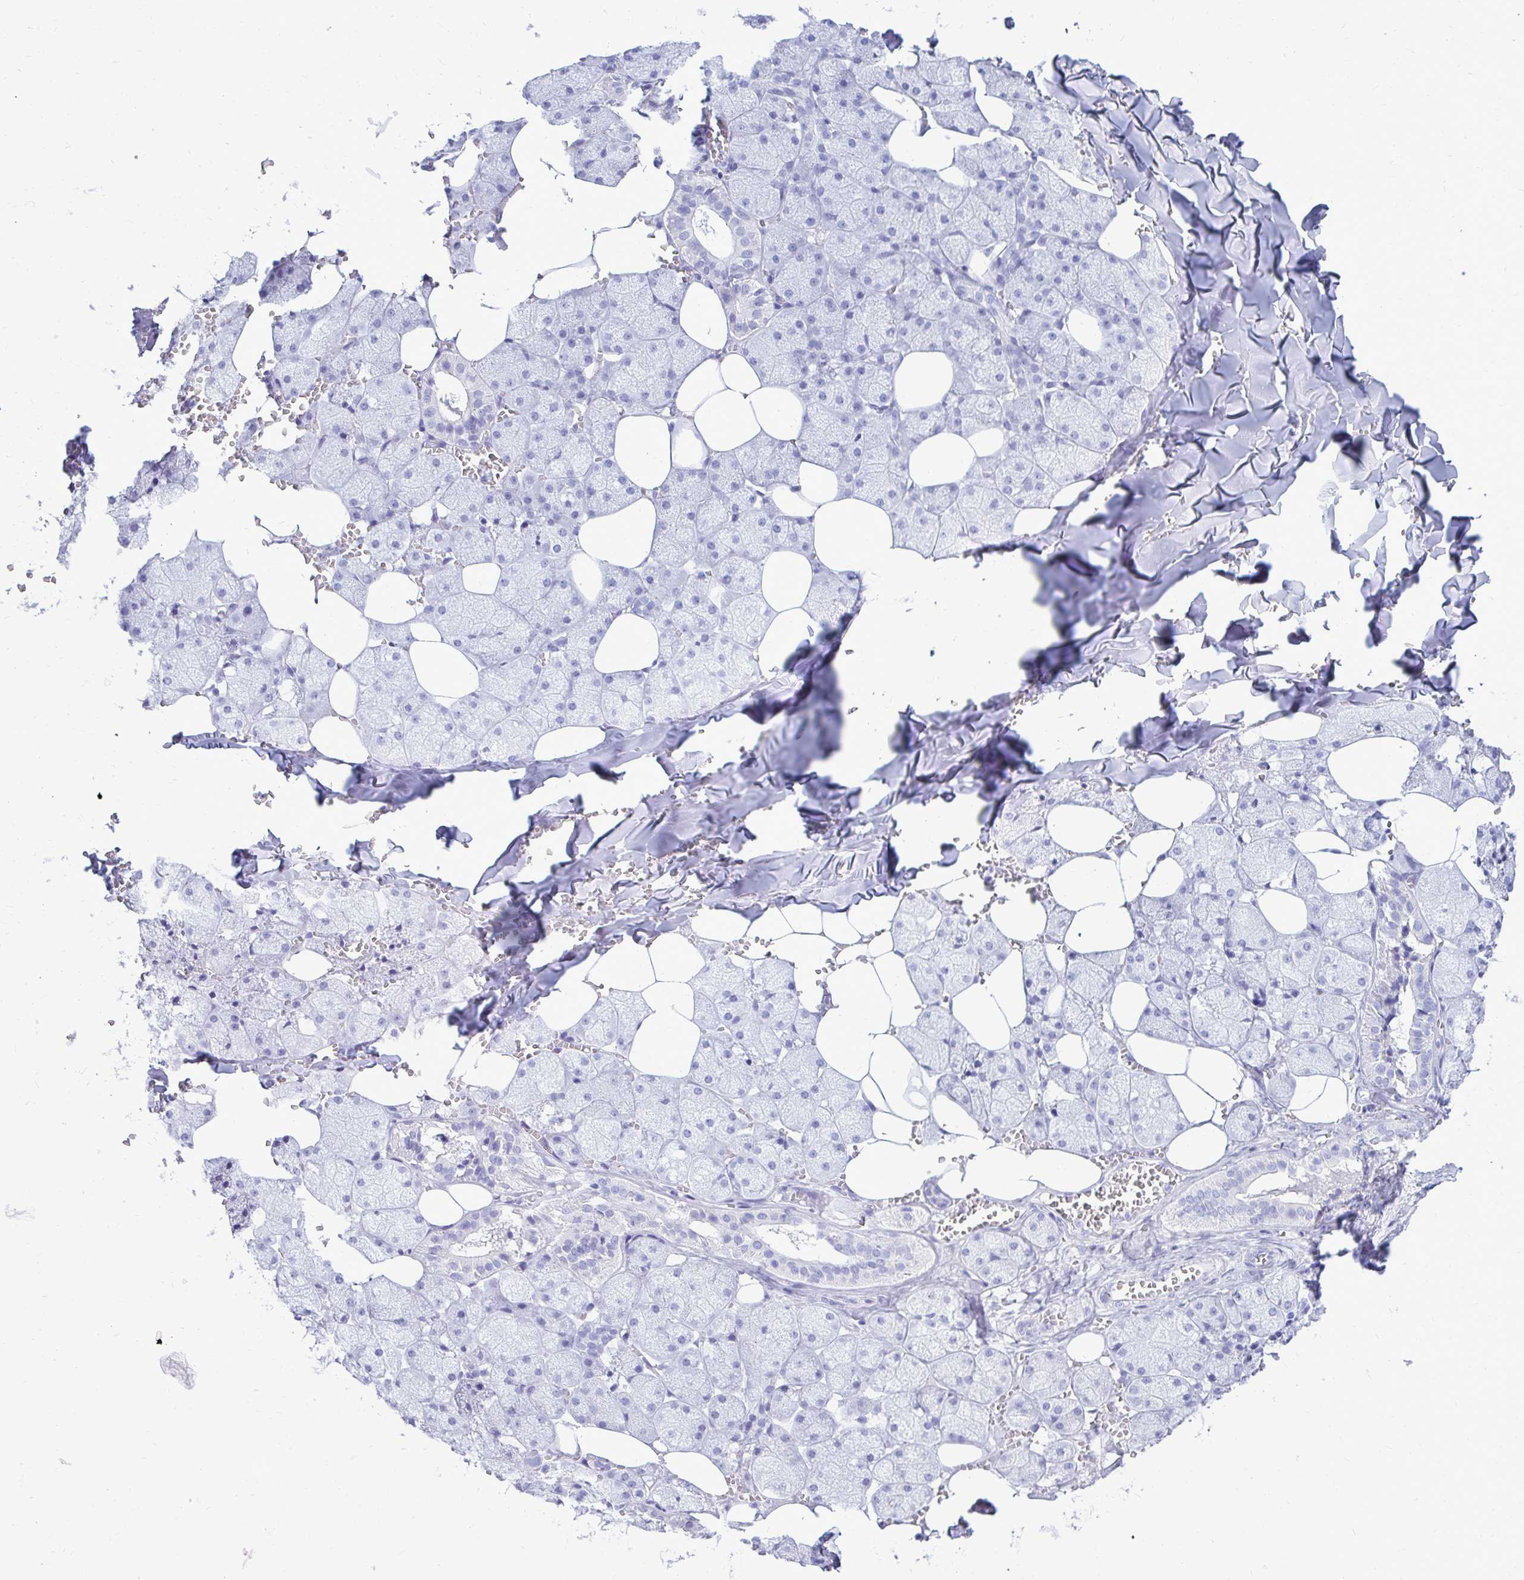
{"staining": {"intensity": "negative", "quantity": "none", "location": "none"}, "tissue": "salivary gland", "cell_type": "Glandular cells", "image_type": "normal", "snomed": [{"axis": "morphology", "description": "Normal tissue, NOS"}, {"axis": "topography", "description": "Salivary gland"}, {"axis": "topography", "description": "Peripheral nerve tissue"}], "caption": "IHC photomicrograph of benign salivary gland stained for a protein (brown), which displays no staining in glandular cells.", "gene": "OR10R2", "patient": {"sex": "male", "age": 38}}